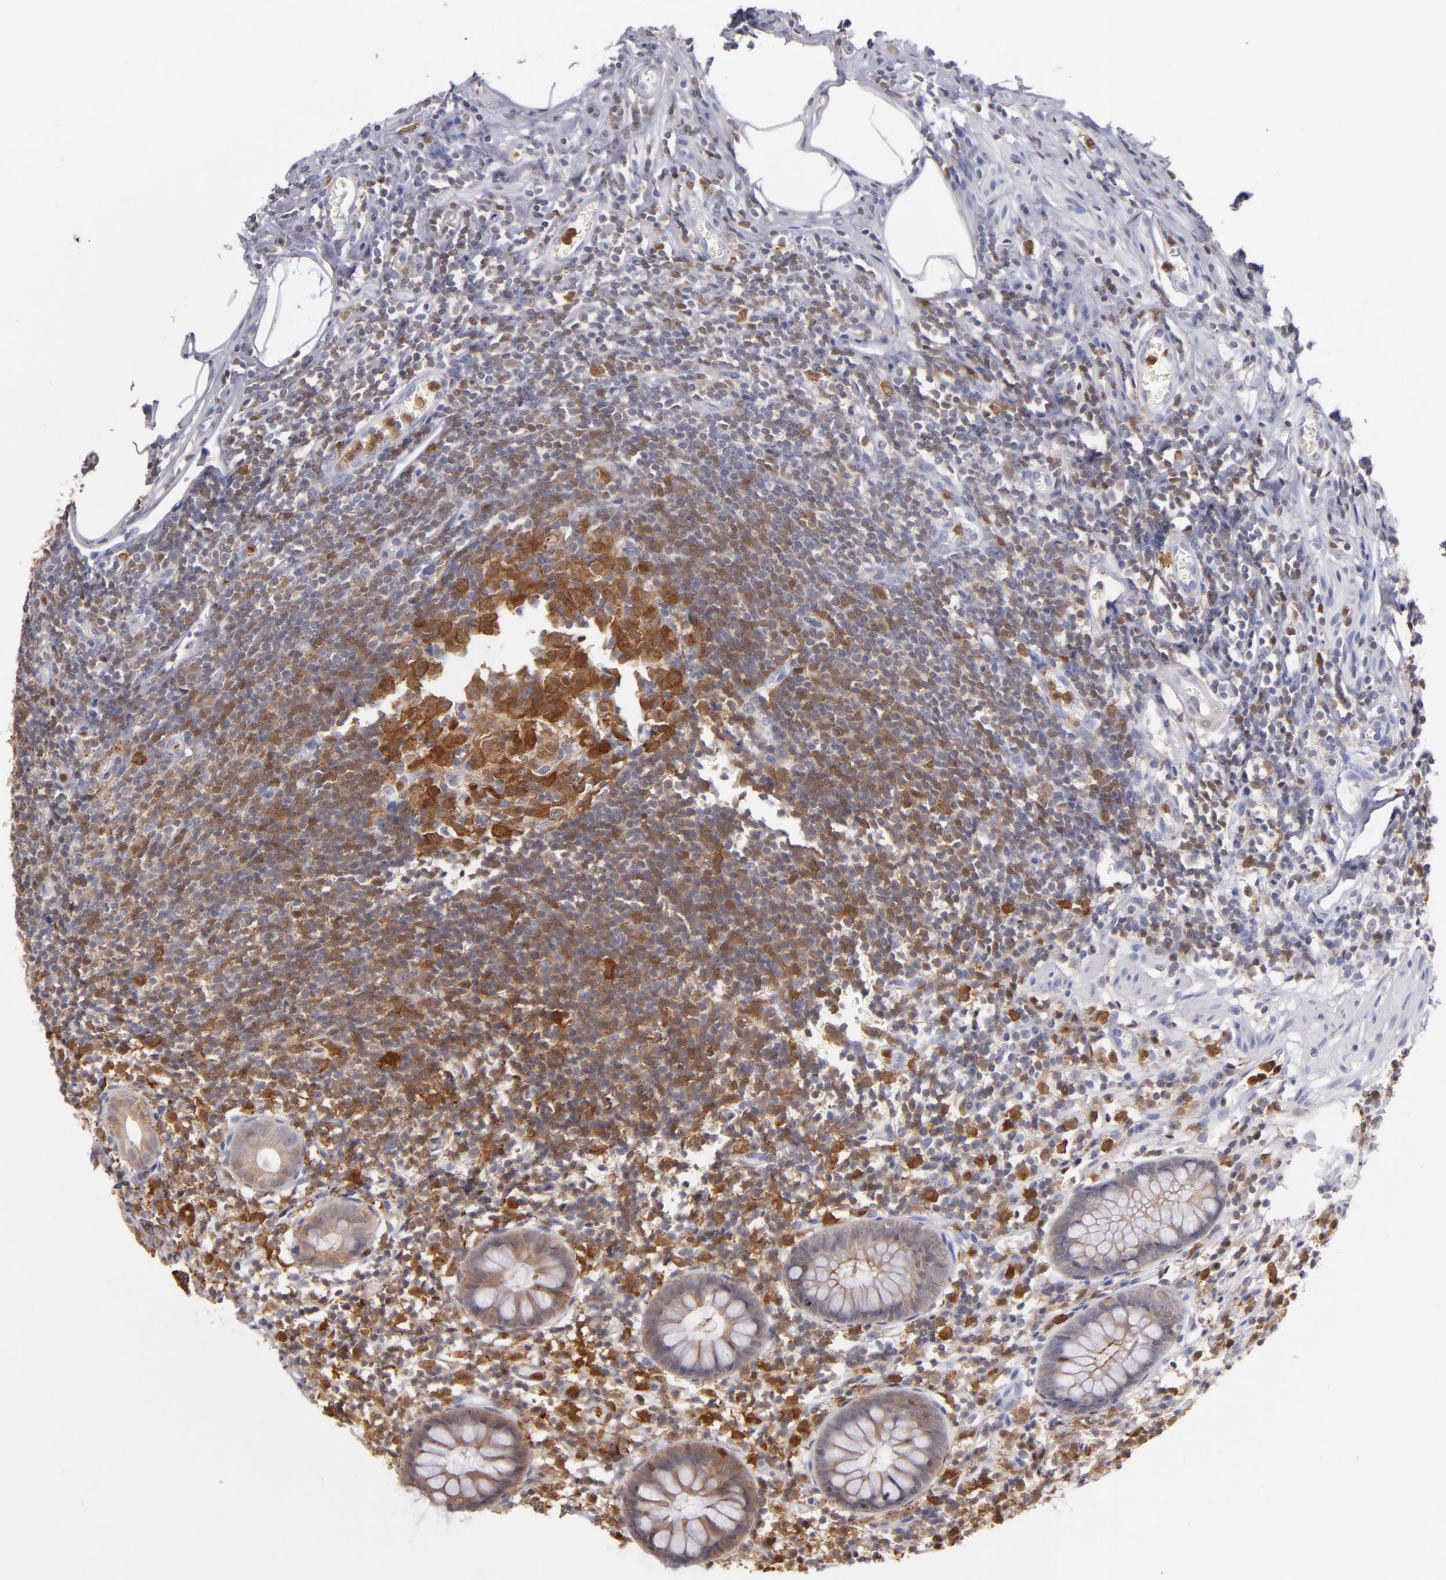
{"staining": {"intensity": "moderate", "quantity": ">75%", "location": "cytoplasmic/membranous"}, "tissue": "appendix", "cell_type": "Glandular cells", "image_type": "normal", "snomed": [{"axis": "morphology", "description": "Normal tissue, NOS"}, {"axis": "topography", "description": "Appendix"}], "caption": "Appendix stained with a brown dye shows moderate cytoplasmic/membranous positive expression in approximately >75% of glandular cells.", "gene": "PRKCD", "patient": {"sex": "male", "age": 38}}